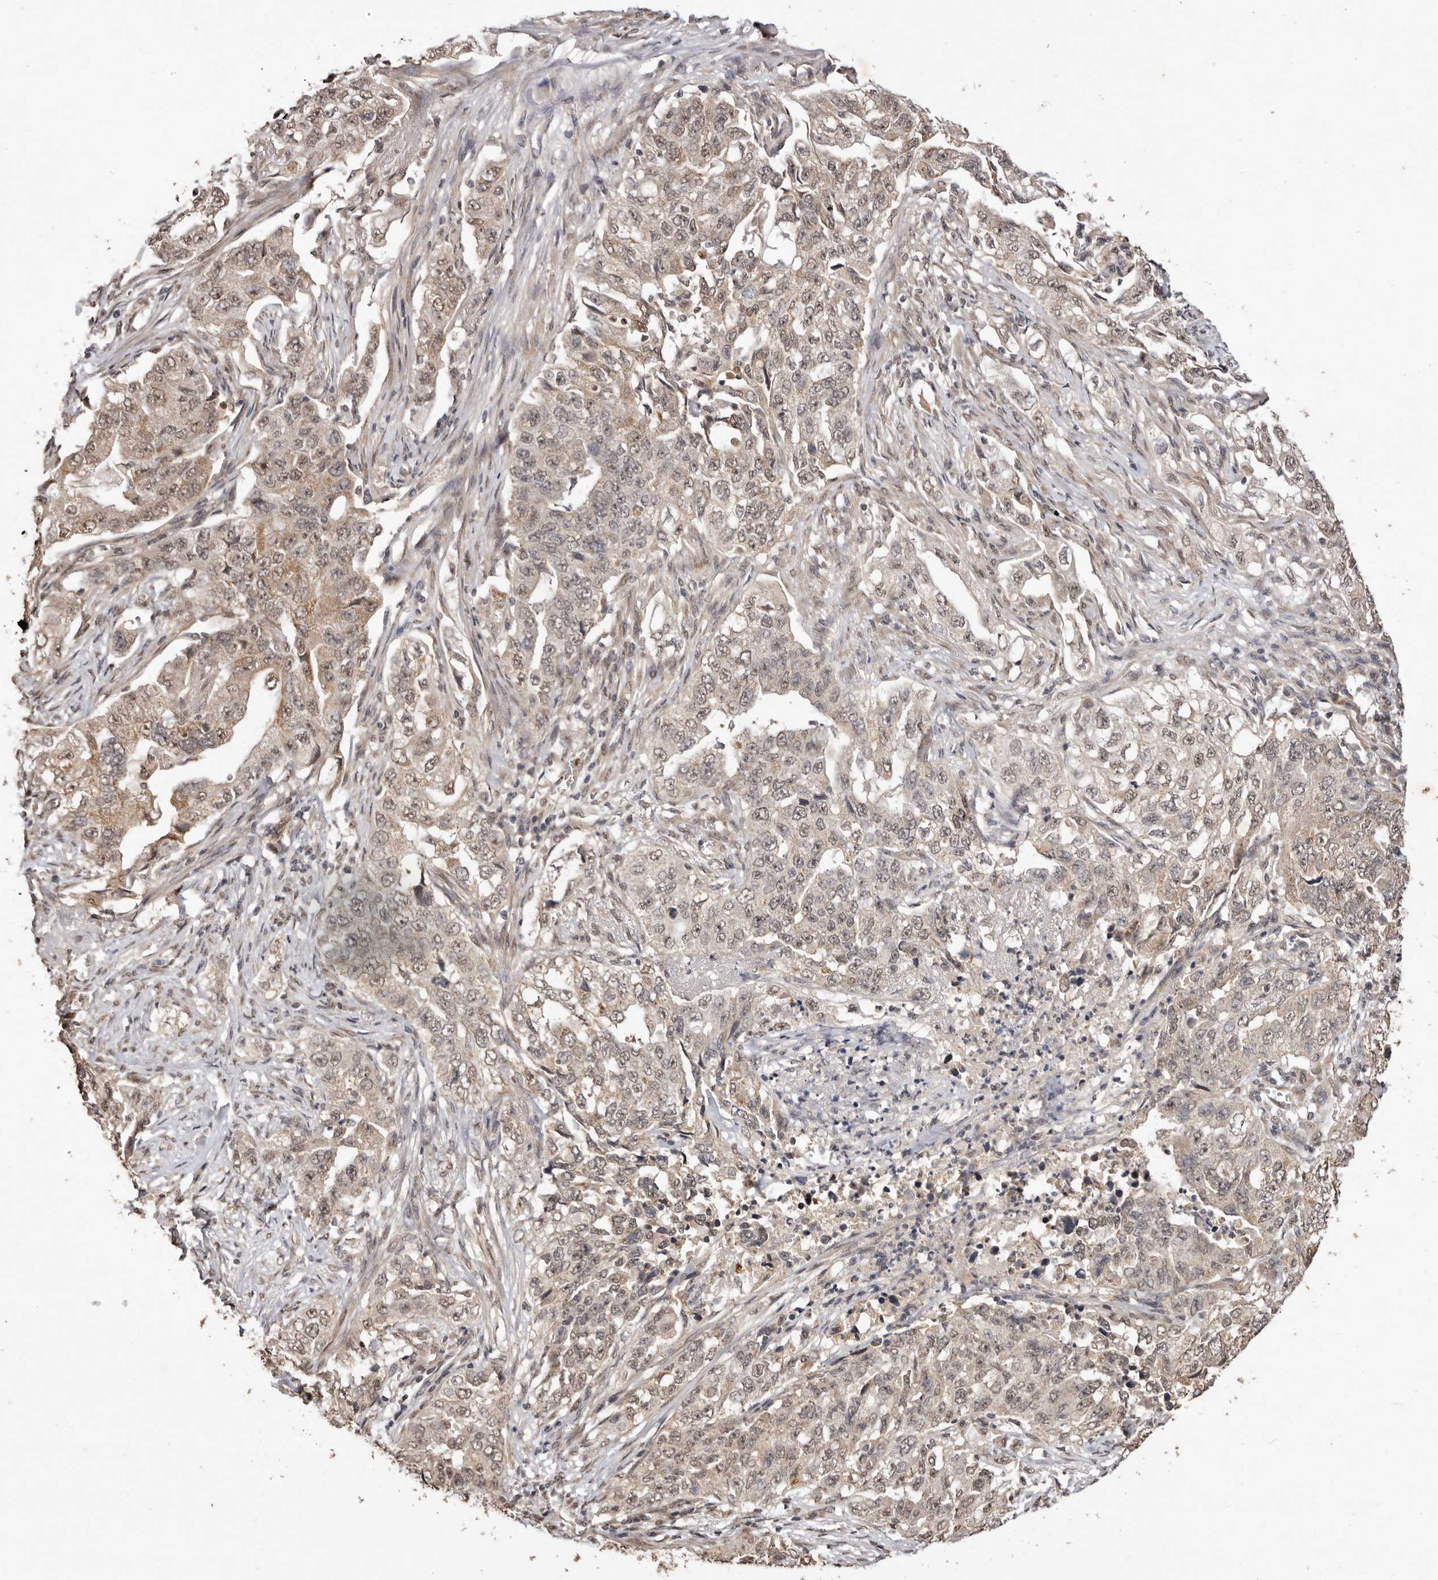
{"staining": {"intensity": "weak", "quantity": ">75%", "location": "cytoplasmic/membranous,nuclear"}, "tissue": "lung cancer", "cell_type": "Tumor cells", "image_type": "cancer", "snomed": [{"axis": "morphology", "description": "Adenocarcinoma, NOS"}, {"axis": "topography", "description": "Lung"}], "caption": "Brown immunohistochemical staining in human lung adenocarcinoma shows weak cytoplasmic/membranous and nuclear expression in approximately >75% of tumor cells.", "gene": "NOTCH1", "patient": {"sex": "female", "age": 51}}